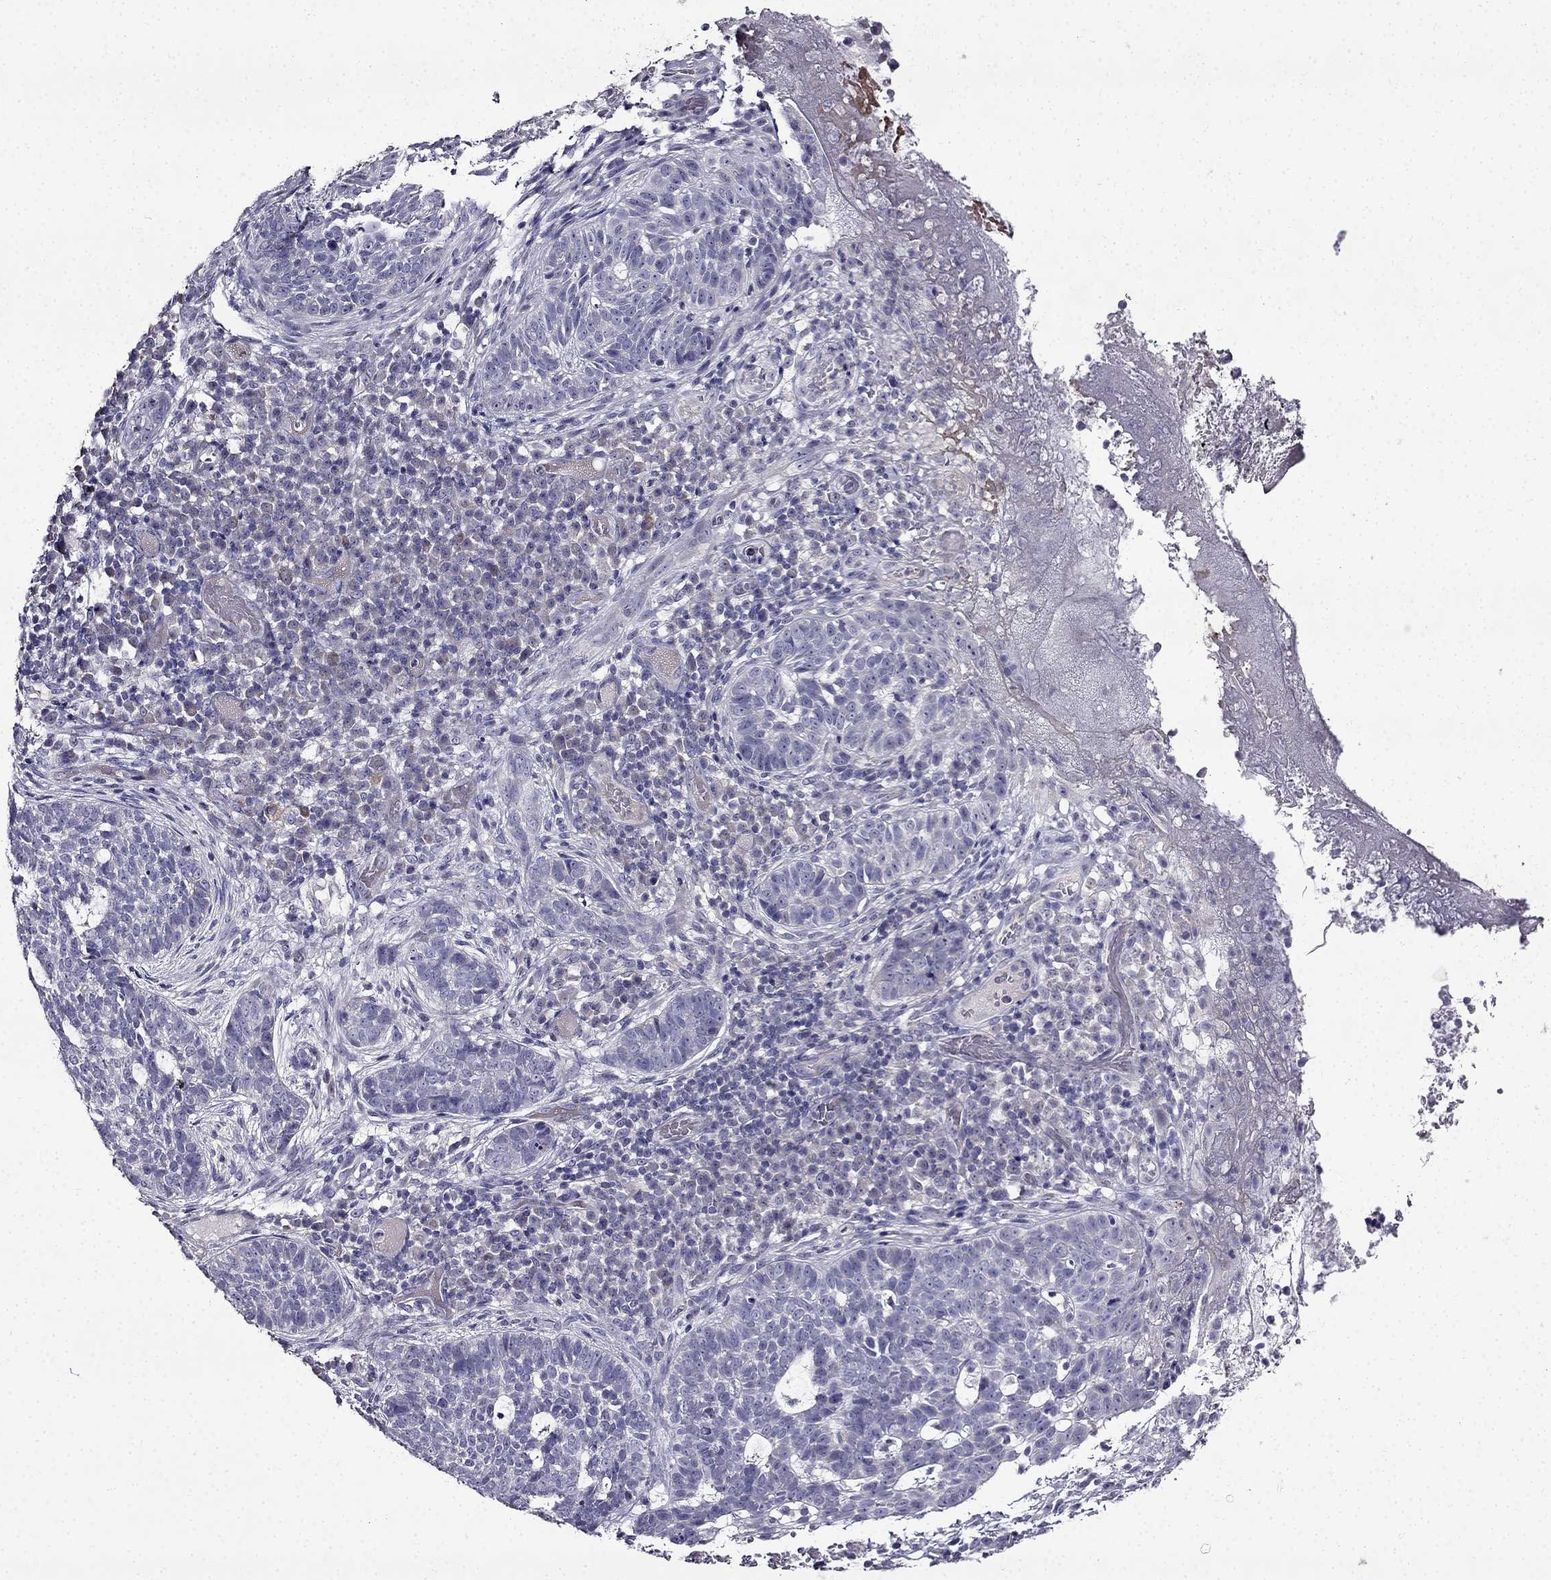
{"staining": {"intensity": "negative", "quantity": "none", "location": "none"}, "tissue": "skin cancer", "cell_type": "Tumor cells", "image_type": "cancer", "snomed": [{"axis": "morphology", "description": "Basal cell carcinoma"}, {"axis": "topography", "description": "Skin"}], "caption": "This histopathology image is of basal cell carcinoma (skin) stained with immunohistochemistry (IHC) to label a protein in brown with the nuclei are counter-stained blue. There is no positivity in tumor cells.", "gene": "TMEM266", "patient": {"sex": "female", "age": 69}}